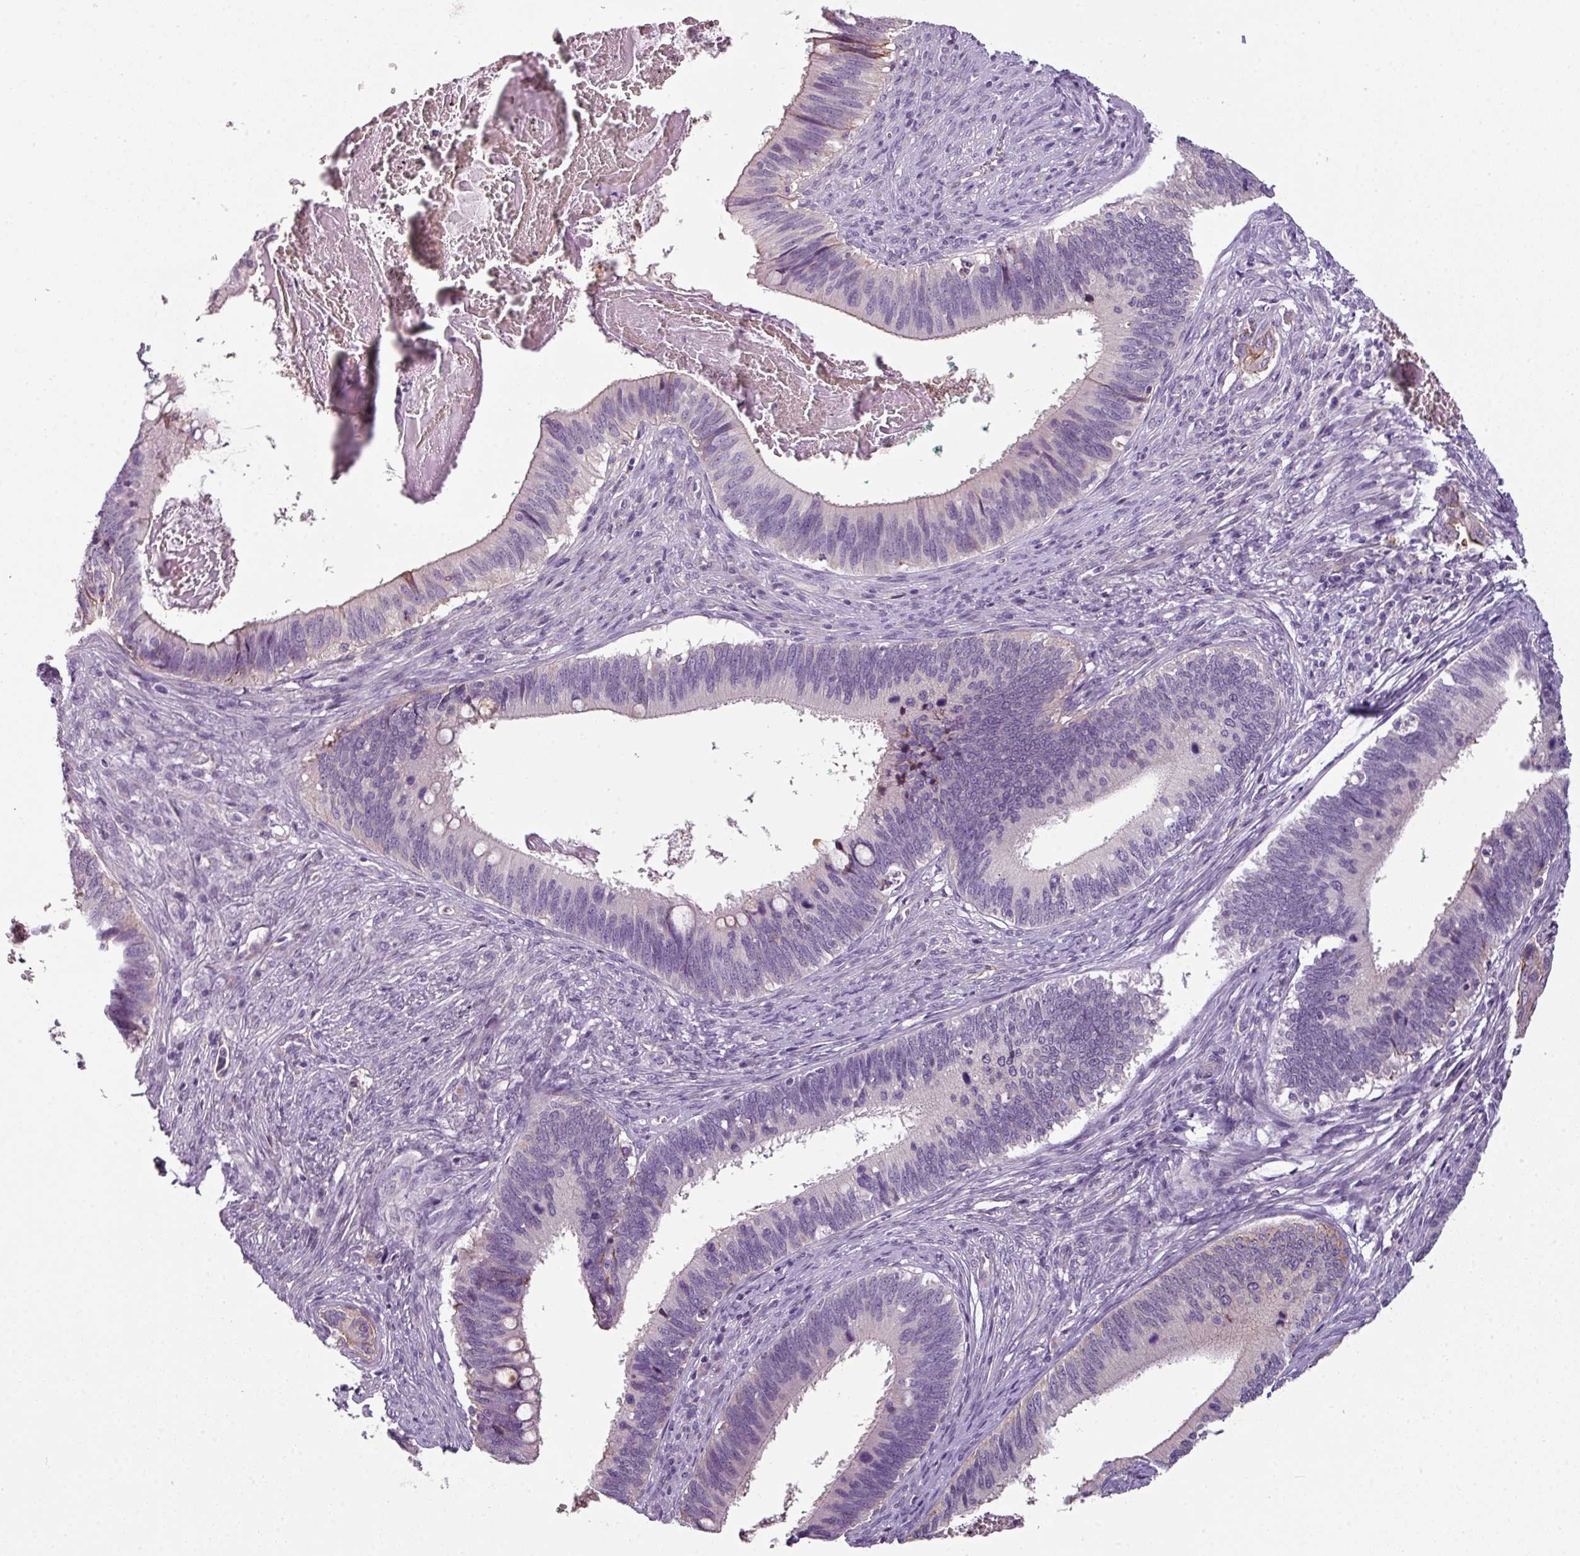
{"staining": {"intensity": "negative", "quantity": "none", "location": "none"}, "tissue": "cervical cancer", "cell_type": "Tumor cells", "image_type": "cancer", "snomed": [{"axis": "morphology", "description": "Adenocarcinoma, NOS"}, {"axis": "topography", "description": "Cervix"}], "caption": "Cervical cancer (adenocarcinoma) was stained to show a protein in brown. There is no significant positivity in tumor cells.", "gene": "TMEM178B", "patient": {"sex": "female", "age": 42}}